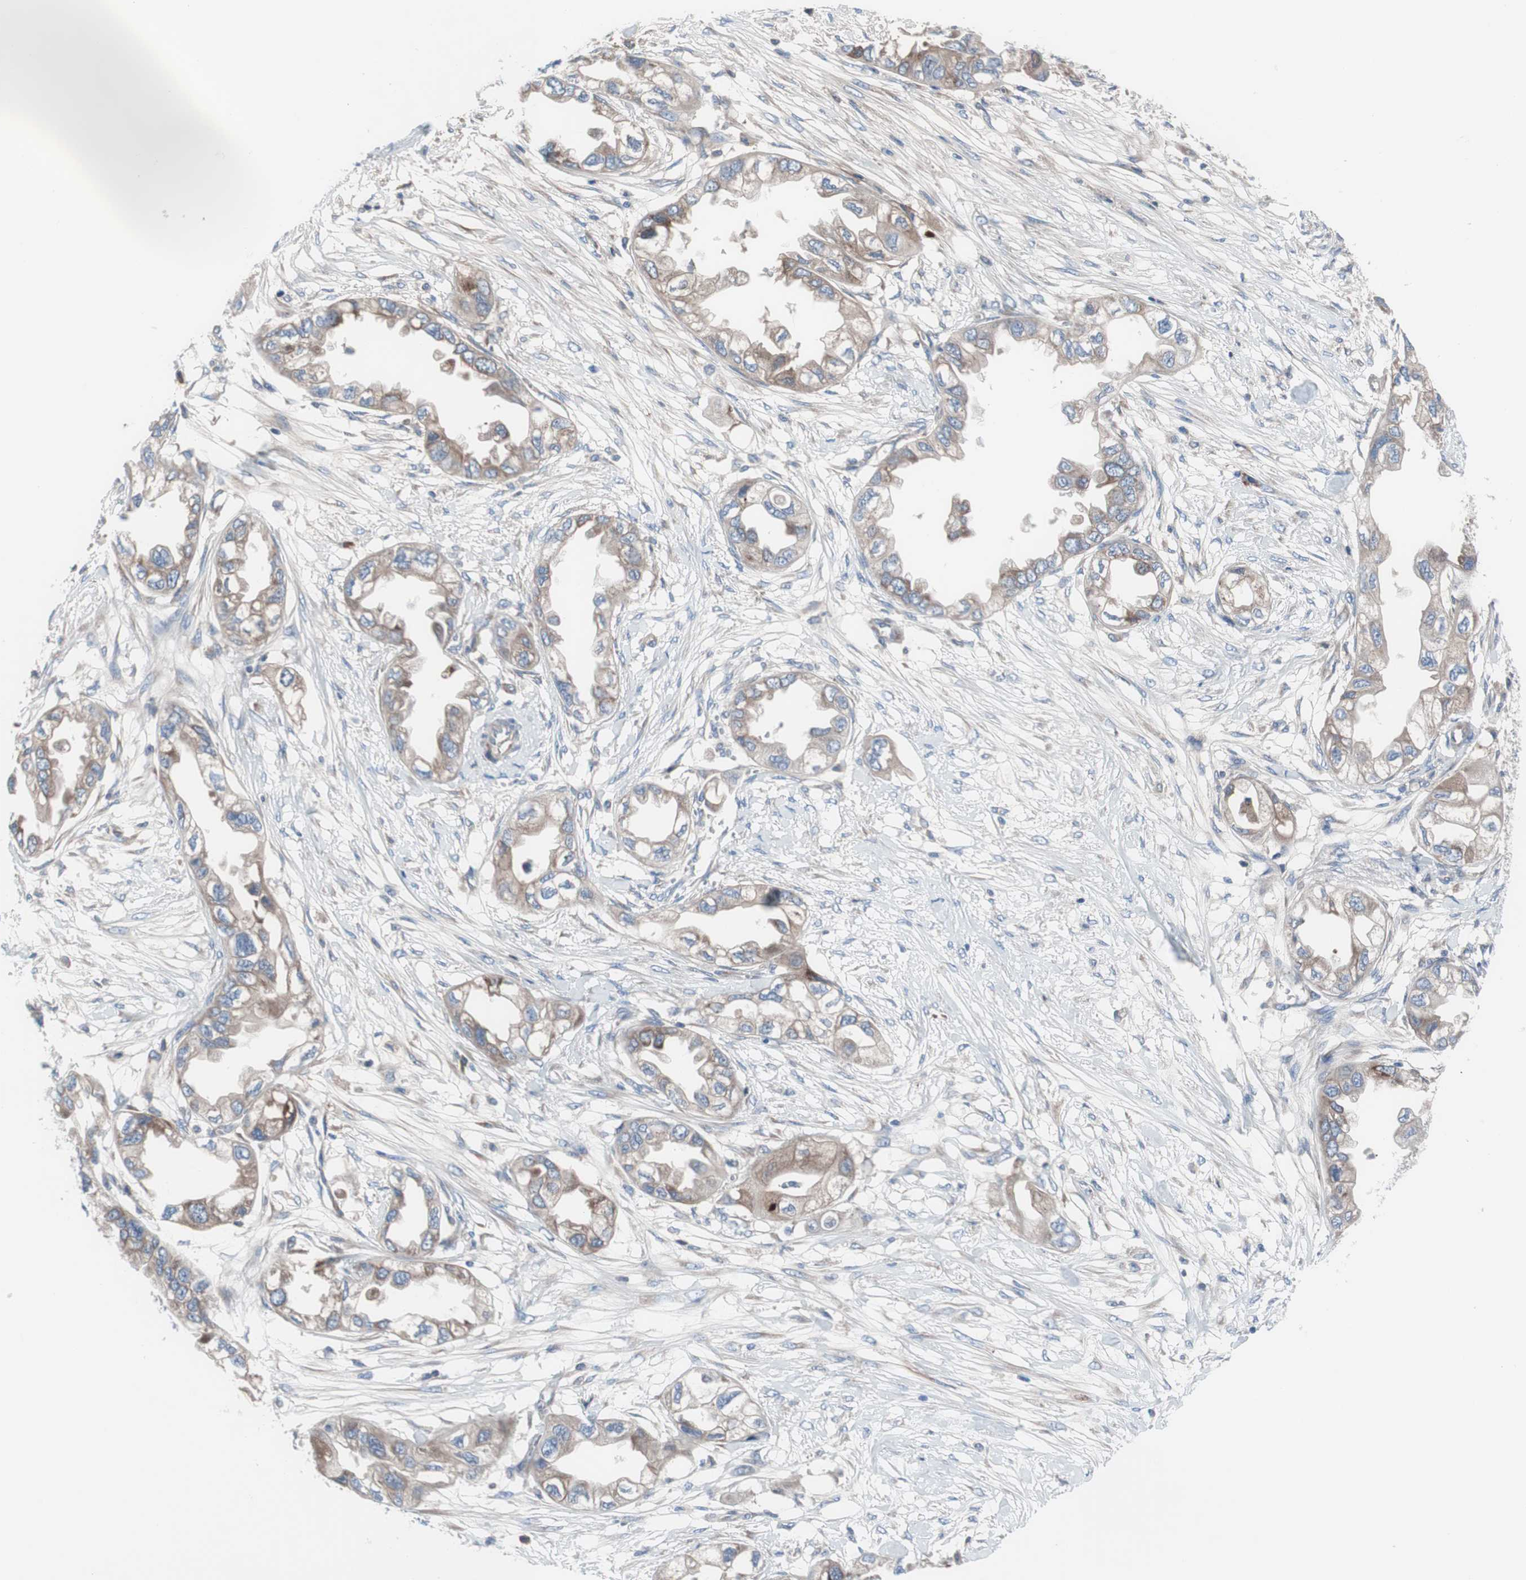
{"staining": {"intensity": "weak", "quantity": ">75%", "location": "cytoplasmic/membranous"}, "tissue": "endometrial cancer", "cell_type": "Tumor cells", "image_type": "cancer", "snomed": [{"axis": "morphology", "description": "Adenocarcinoma, NOS"}, {"axis": "topography", "description": "Endometrium"}], "caption": "Immunohistochemical staining of endometrial cancer exhibits weak cytoplasmic/membranous protein expression in approximately >75% of tumor cells. The staining was performed using DAB (3,3'-diaminobenzidine) to visualize the protein expression in brown, while the nuclei were stained in blue with hematoxylin (Magnification: 20x).", "gene": "KANSL1", "patient": {"sex": "female", "age": 67}}